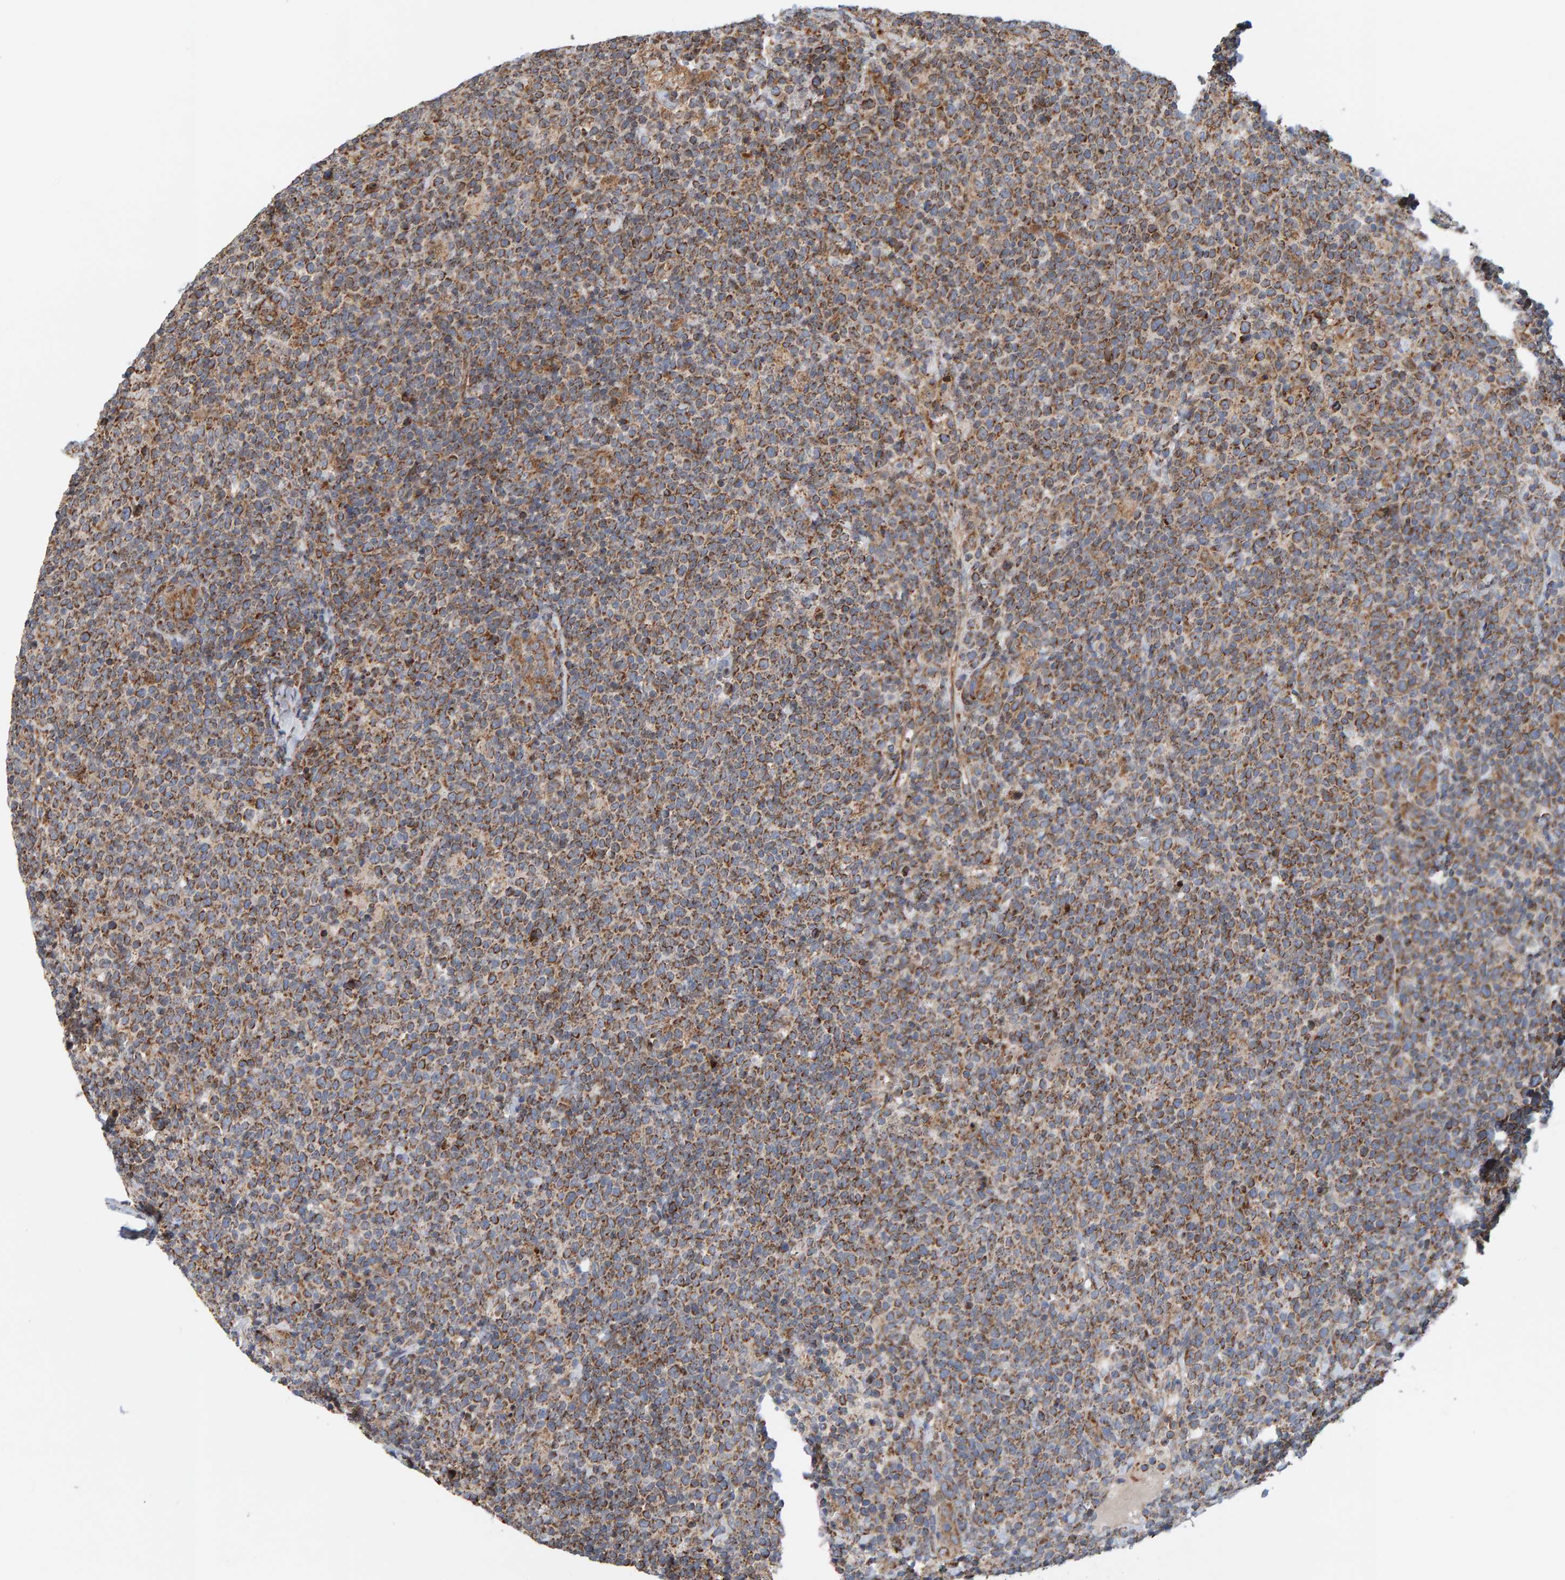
{"staining": {"intensity": "moderate", "quantity": ">75%", "location": "cytoplasmic/membranous"}, "tissue": "lymphoma", "cell_type": "Tumor cells", "image_type": "cancer", "snomed": [{"axis": "morphology", "description": "Malignant lymphoma, non-Hodgkin's type, High grade"}, {"axis": "topography", "description": "Lymph node"}], "caption": "Lymphoma stained for a protein (brown) exhibits moderate cytoplasmic/membranous positive staining in approximately >75% of tumor cells.", "gene": "MRPL45", "patient": {"sex": "male", "age": 61}}